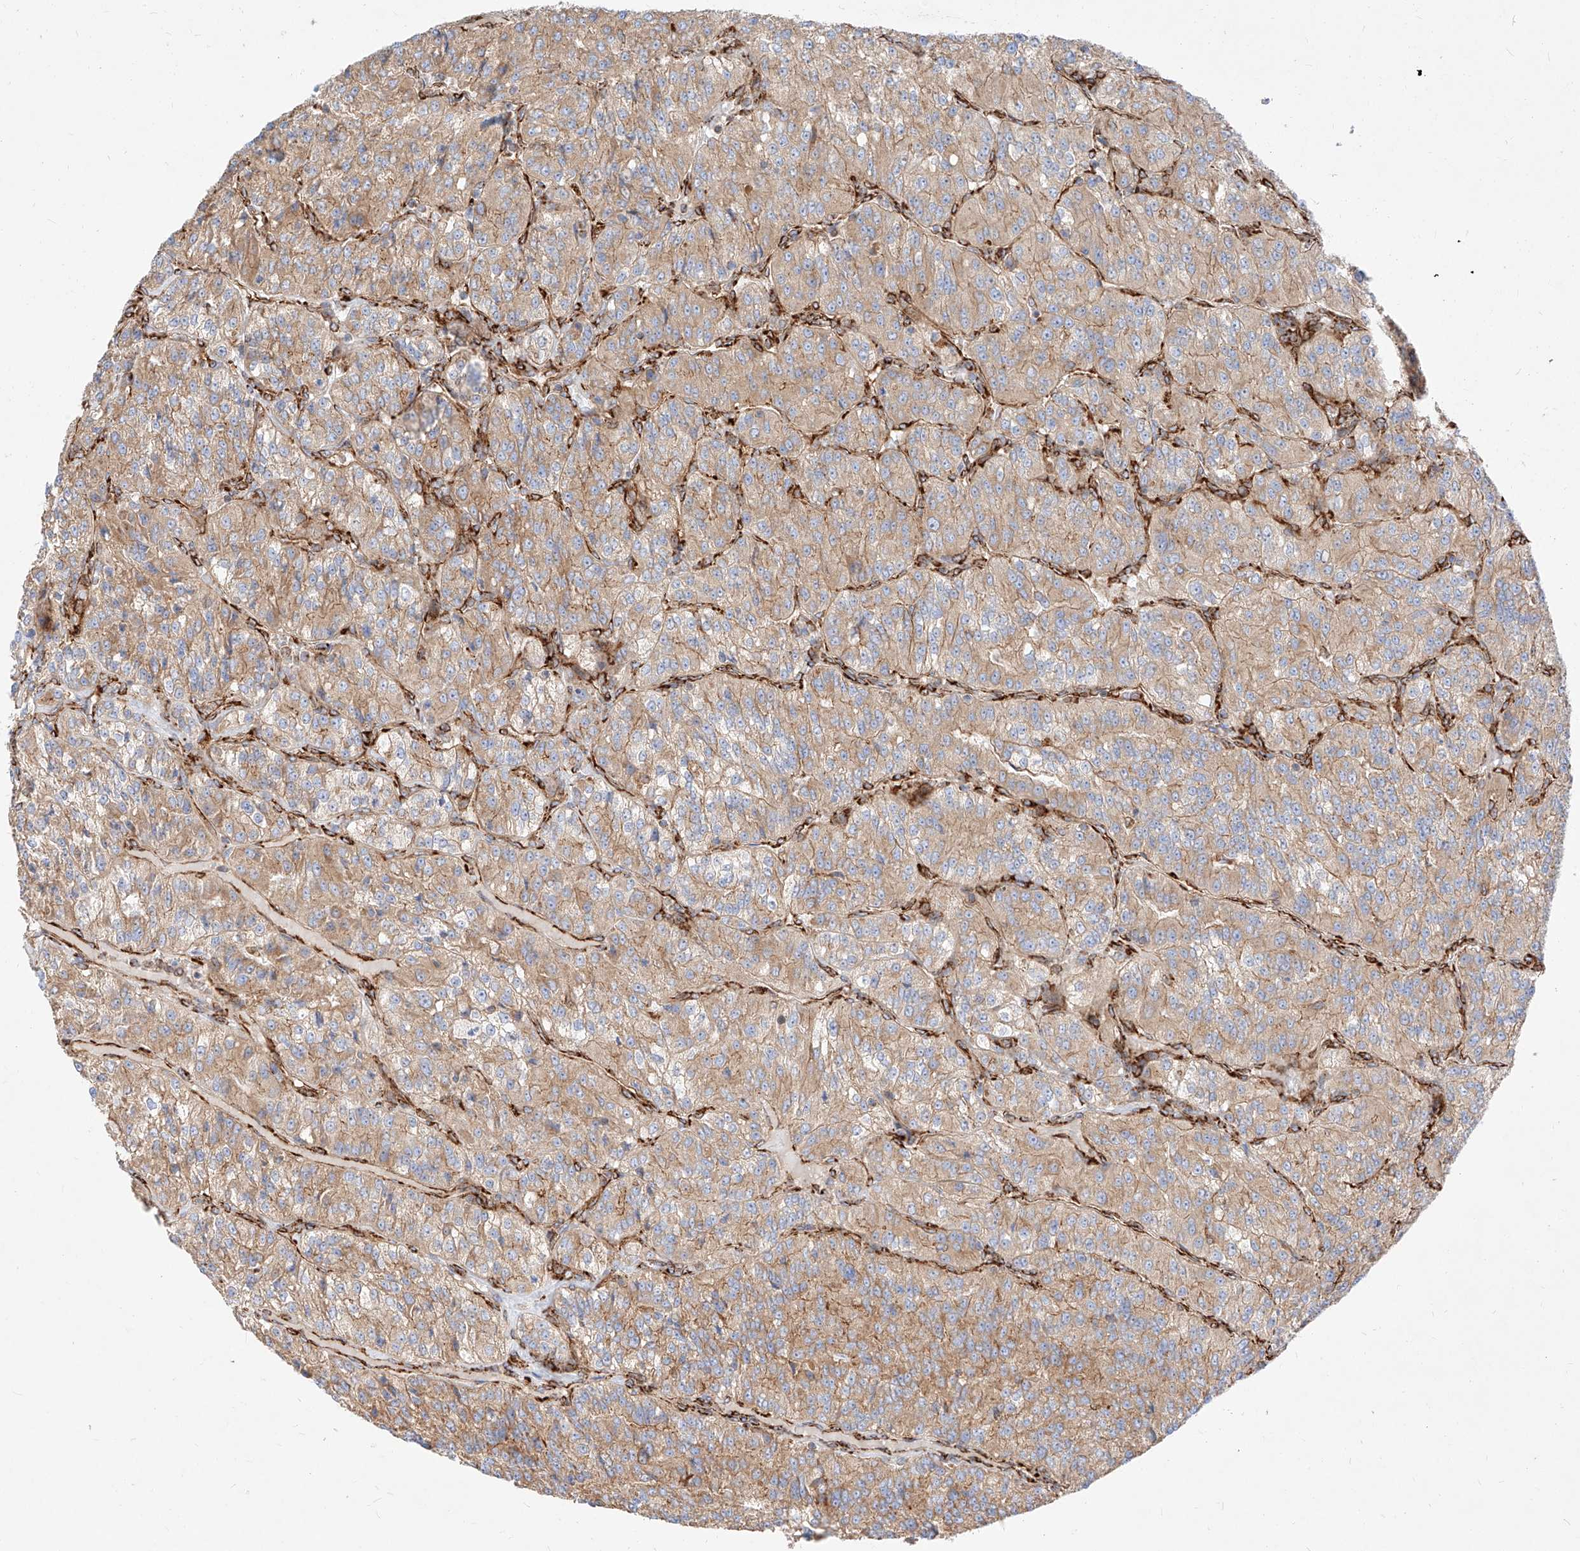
{"staining": {"intensity": "weak", "quantity": ">75%", "location": "cytoplasmic/membranous"}, "tissue": "renal cancer", "cell_type": "Tumor cells", "image_type": "cancer", "snomed": [{"axis": "morphology", "description": "Adenocarcinoma, NOS"}, {"axis": "topography", "description": "Kidney"}], "caption": "Protein expression by immunohistochemistry (IHC) exhibits weak cytoplasmic/membranous positivity in about >75% of tumor cells in adenocarcinoma (renal). (DAB (3,3'-diaminobenzidine) = brown stain, brightfield microscopy at high magnification).", "gene": "CSGALNACT2", "patient": {"sex": "female", "age": 63}}